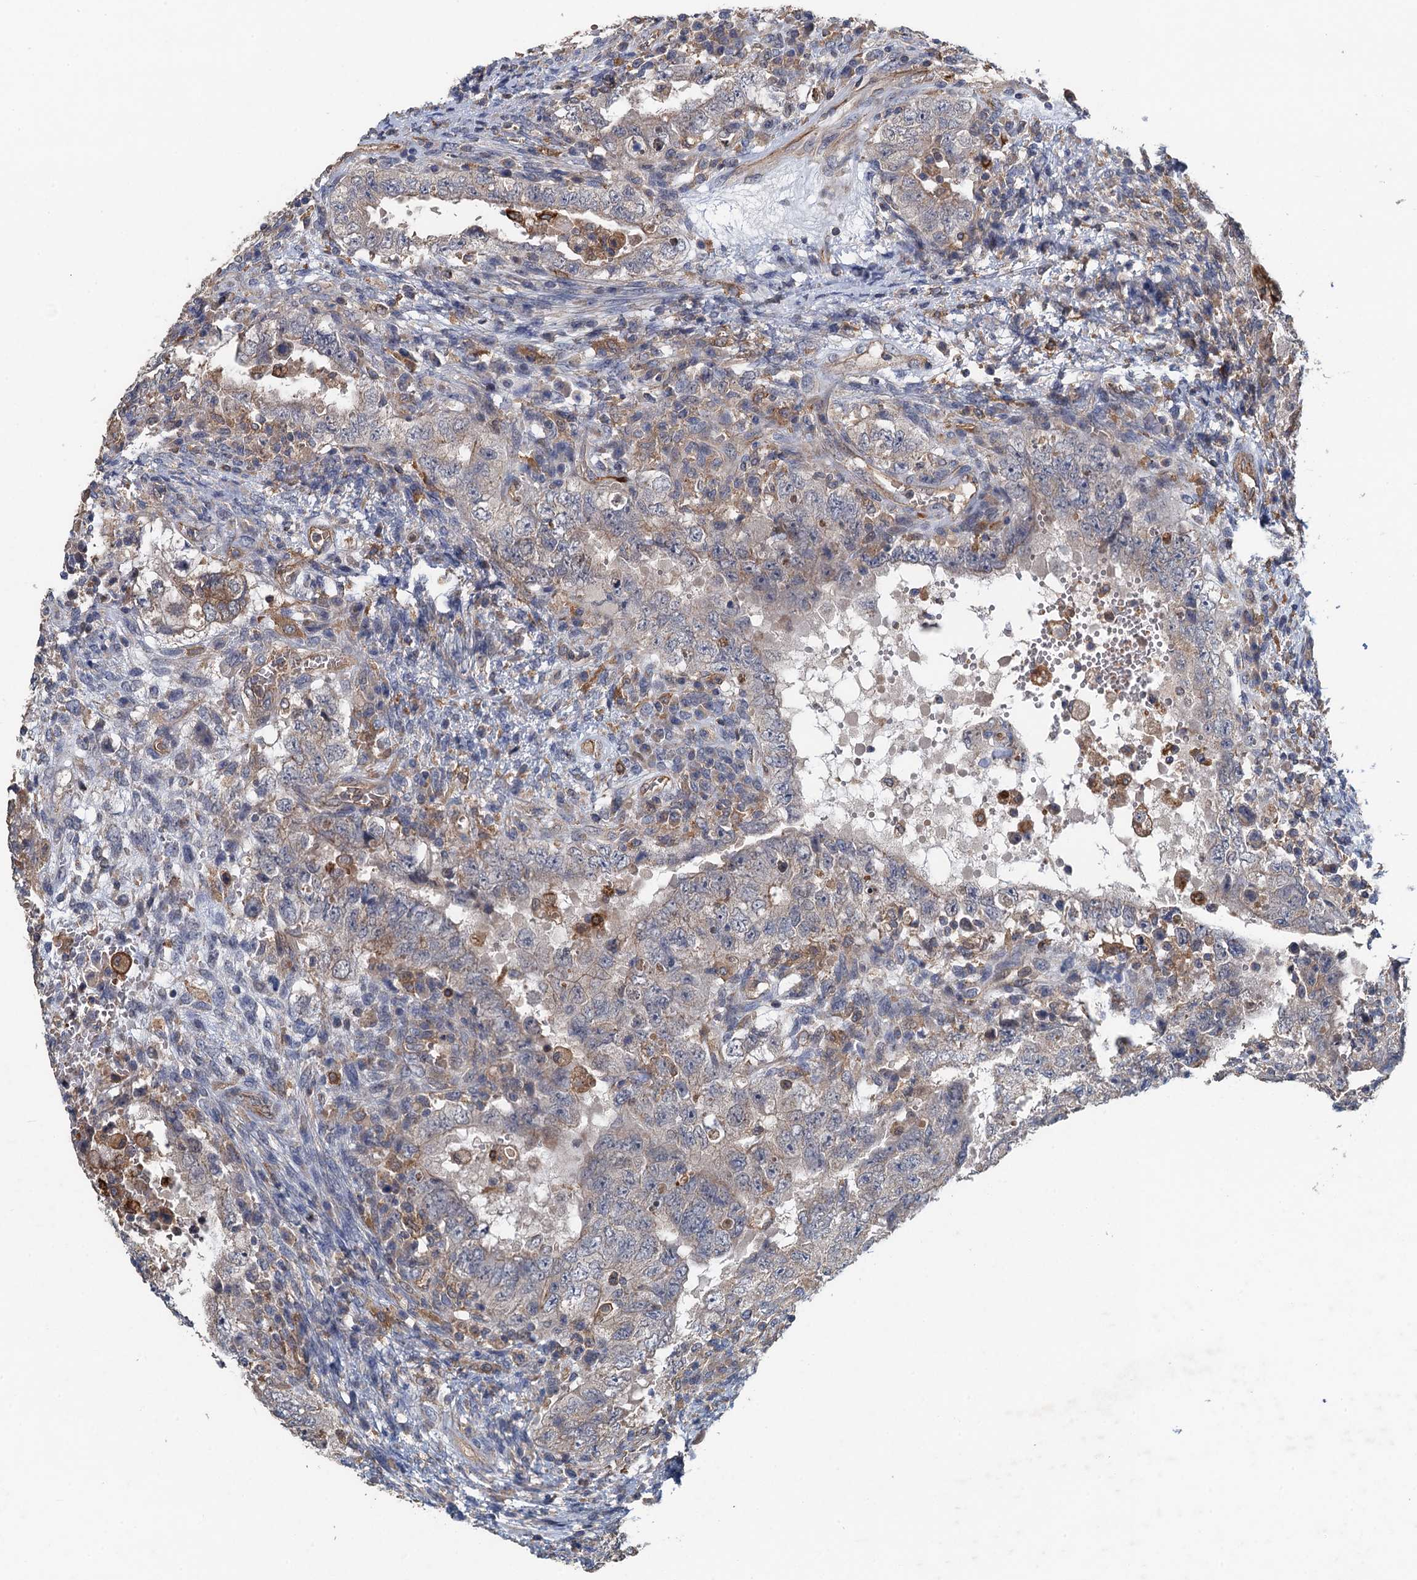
{"staining": {"intensity": "negative", "quantity": "none", "location": "none"}, "tissue": "testis cancer", "cell_type": "Tumor cells", "image_type": "cancer", "snomed": [{"axis": "morphology", "description": "Carcinoma, Embryonal, NOS"}, {"axis": "topography", "description": "Testis"}], "caption": "The immunohistochemistry image has no significant expression in tumor cells of testis embryonal carcinoma tissue.", "gene": "RSAD2", "patient": {"sex": "male", "age": 26}}